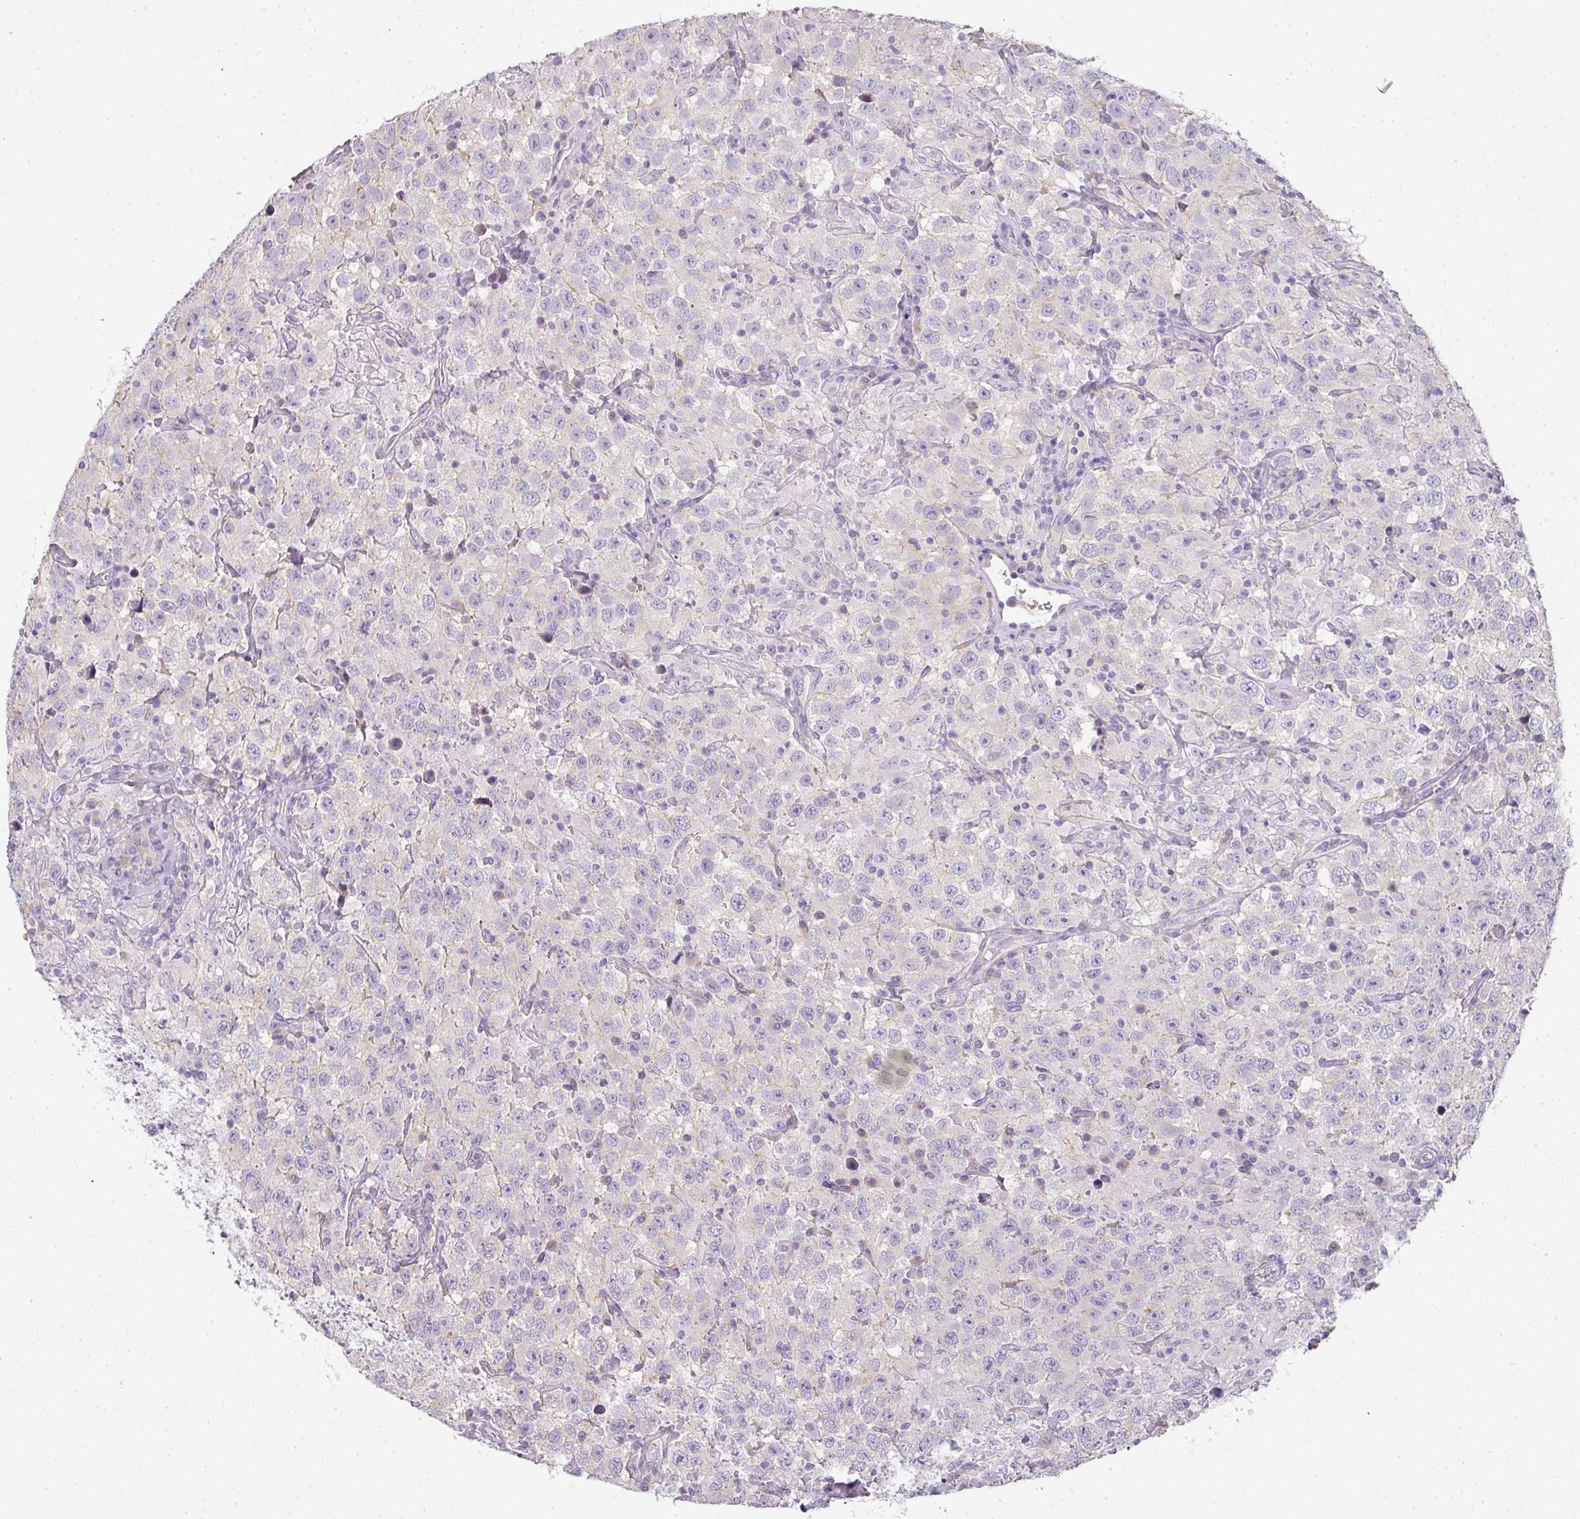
{"staining": {"intensity": "negative", "quantity": "none", "location": "none"}, "tissue": "testis cancer", "cell_type": "Tumor cells", "image_type": "cancer", "snomed": [{"axis": "morphology", "description": "Seminoma, NOS"}, {"axis": "topography", "description": "Testis"}], "caption": "An image of seminoma (testis) stained for a protein displays no brown staining in tumor cells. Nuclei are stained in blue.", "gene": "HHEX", "patient": {"sex": "male", "age": 41}}